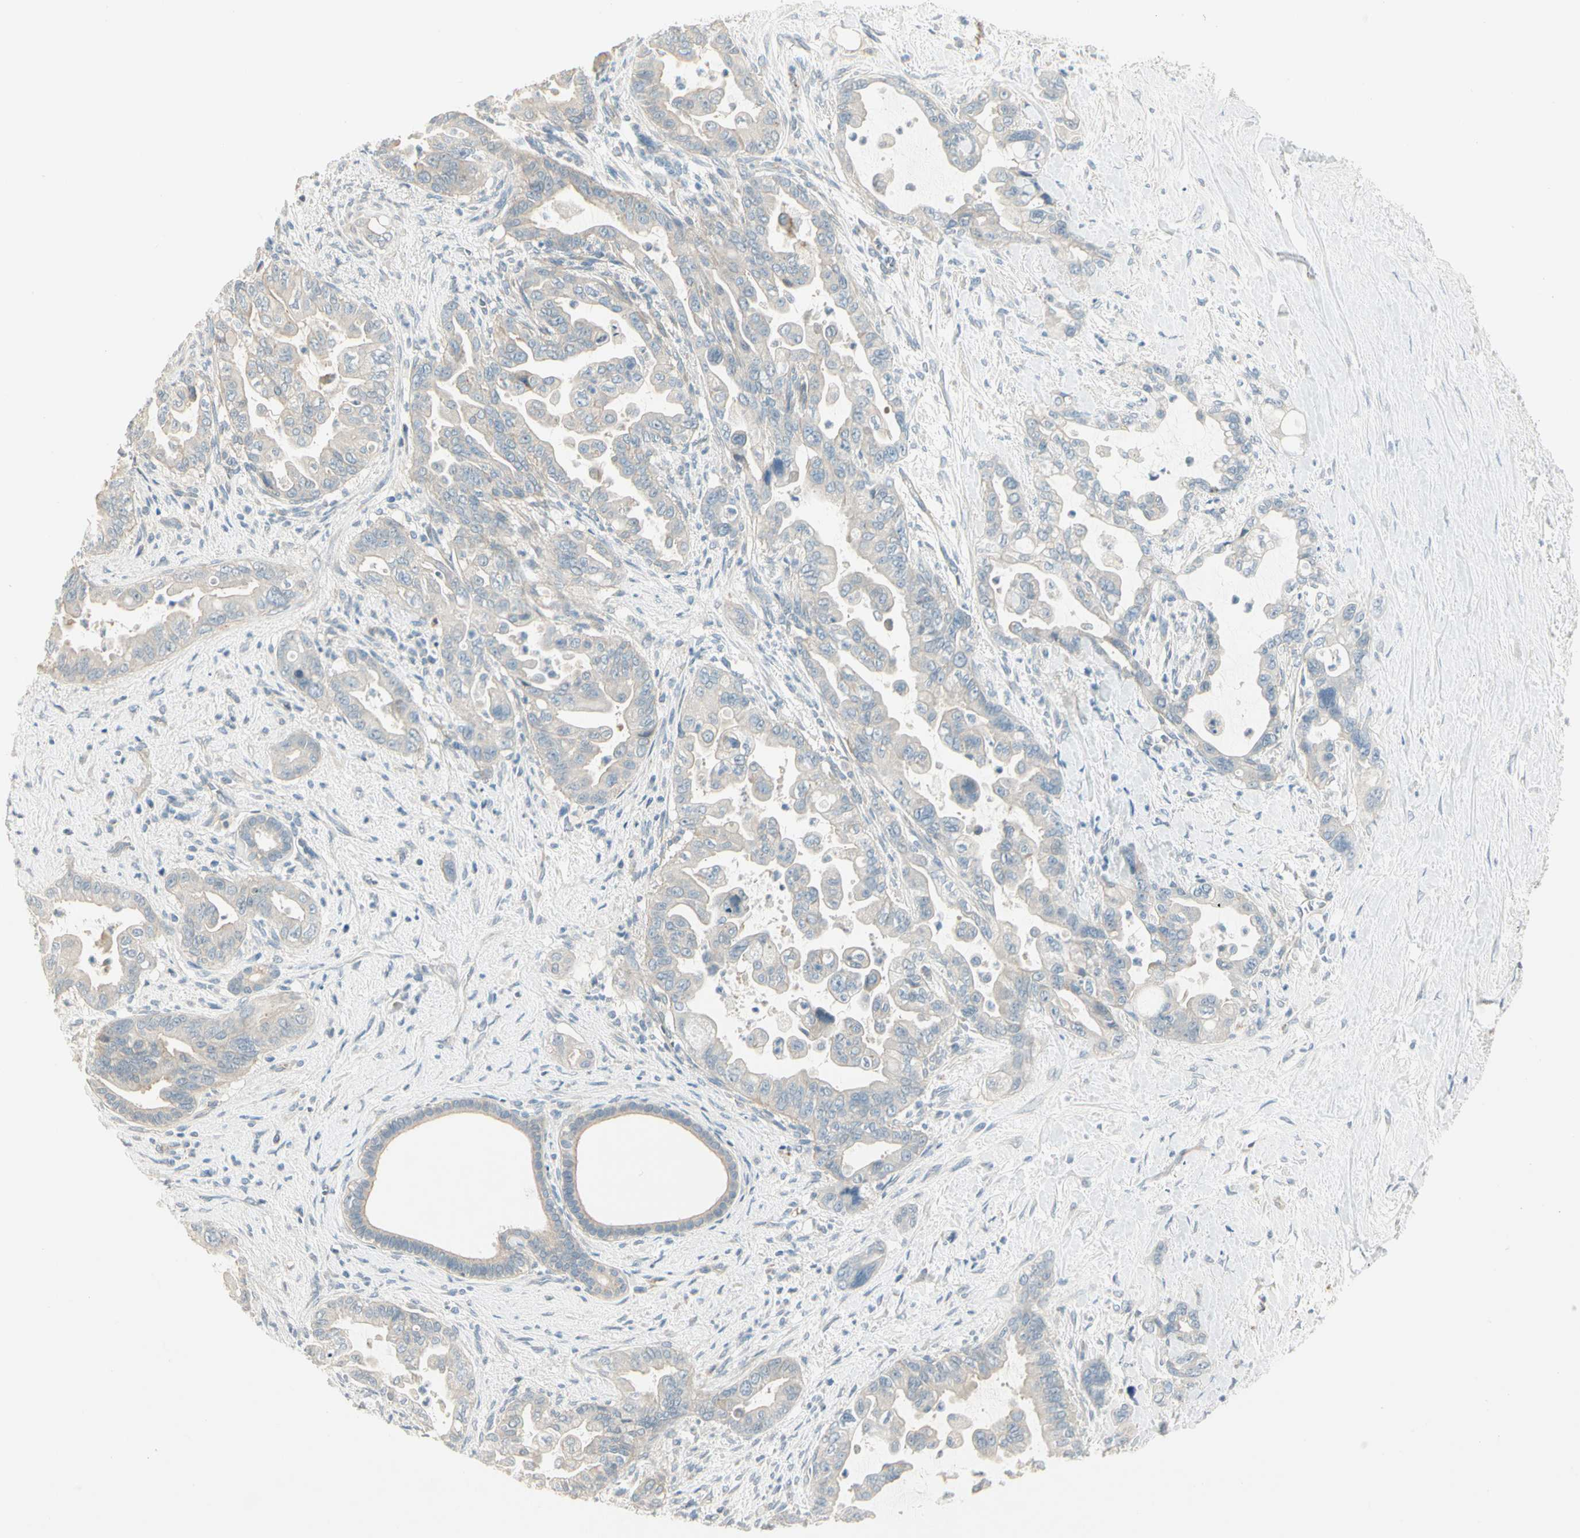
{"staining": {"intensity": "weak", "quantity": "<25%", "location": "cytoplasmic/membranous"}, "tissue": "pancreatic cancer", "cell_type": "Tumor cells", "image_type": "cancer", "snomed": [{"axis": "morphology", "description": "Adenocarcinoma, NOS"}, {"axis": "topography", "description": "Pancreas"}], "caption": "Tumor cells are negative for brown protein staining in pancreatic adenocarcinoma. (DAB immunohistochemistry with hematoxylin counter stain).", "gene": "ADGRA3", "patient": {"sex": "male", "age": 70}}